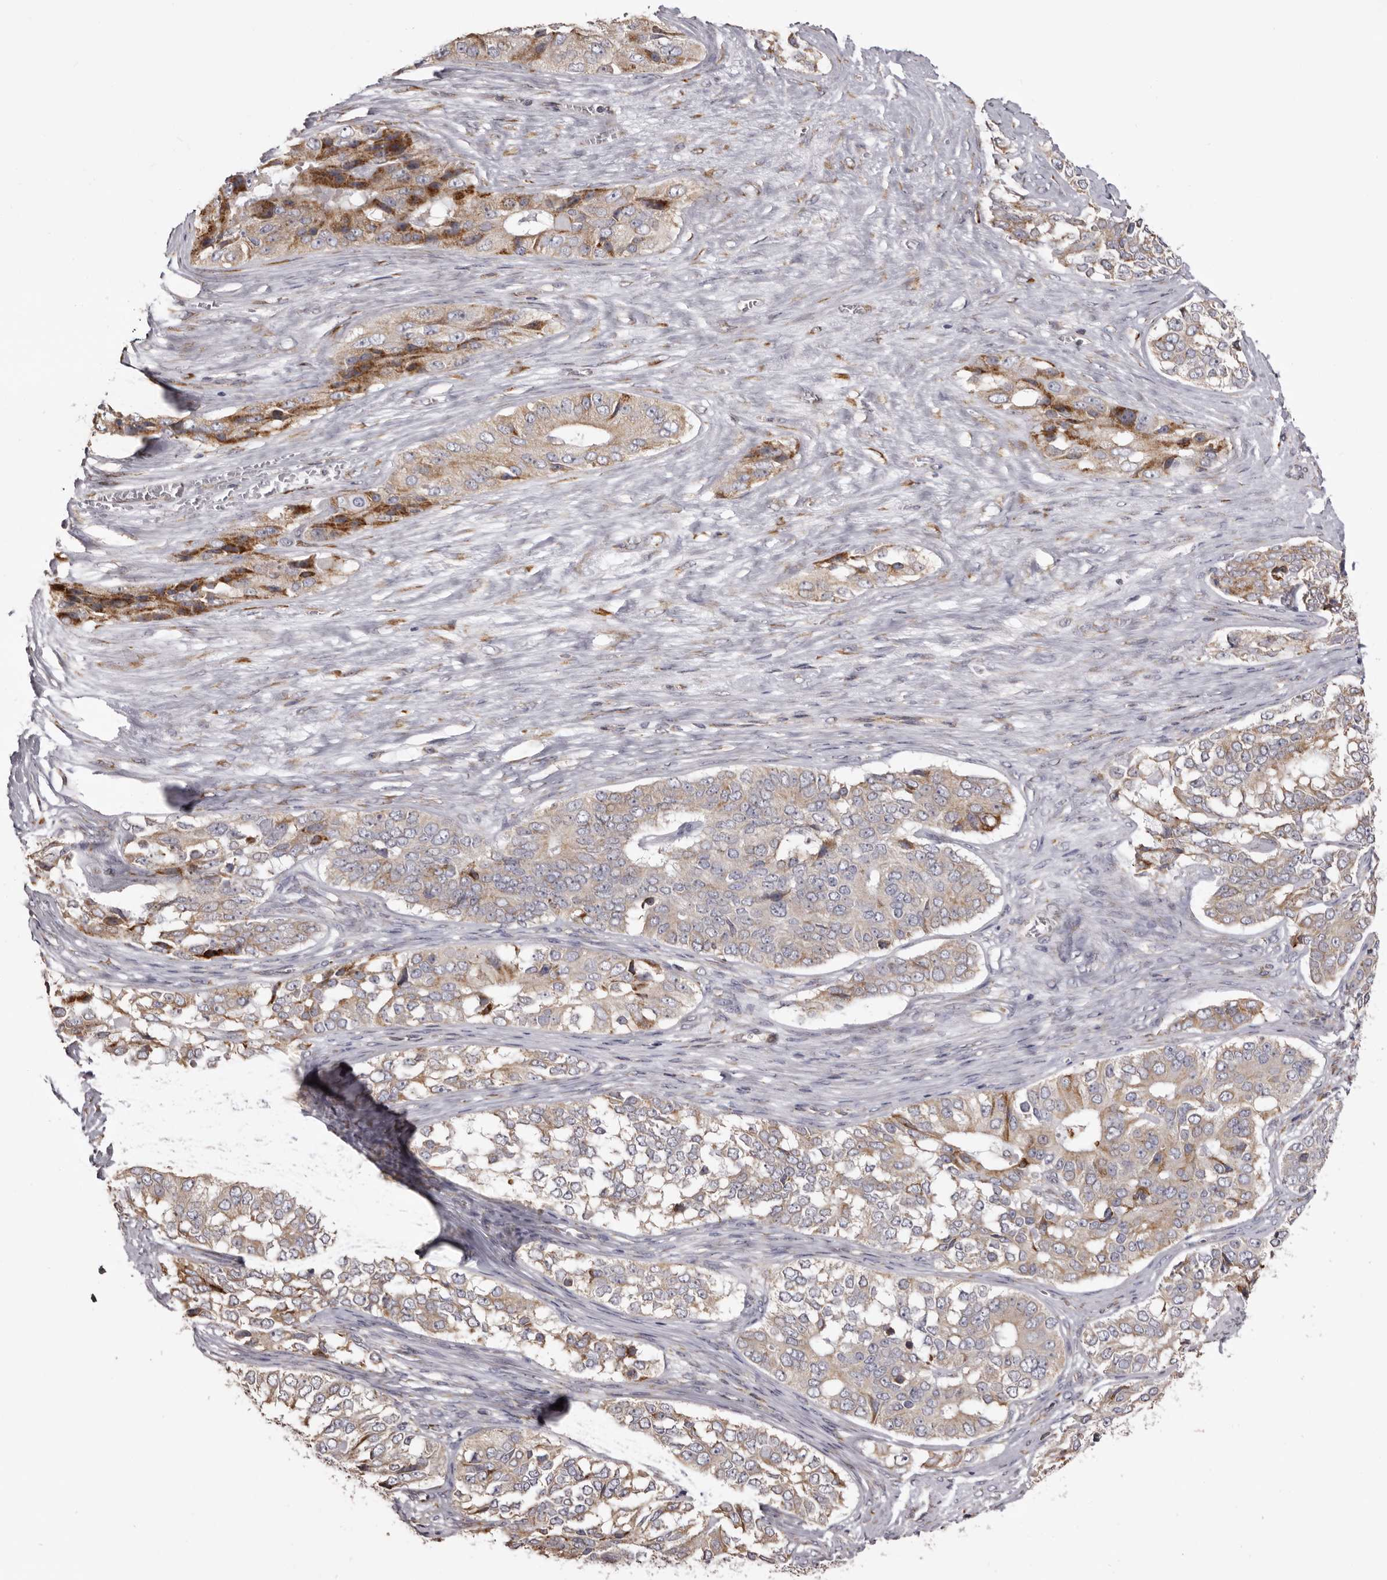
{"staining": {"intensity": "moderate", "quantity": "25%-75%", "location": "cytoplasmic/membranous"}, "tissue": "ovarian cancer", "cell_type": "Tumor cells", "image_type": "cancer", "snomed": [{"axis": "morphology", "description": "Carcinoma, endometroid"}, {"axis": "topography", "description": "Ovary"}], "caption": "Moderate cytoplasmic/membranous protein expression is identified in approximately 25%-75% of tumor cells in ovarian cancer (endometroid carcinoma). (DAB (3,3'-diaminobenzidine) IHC with brightfield microscopy, high magnification).", "gene": "PIGX", "patient": {"sex": "female", "age": 51}}